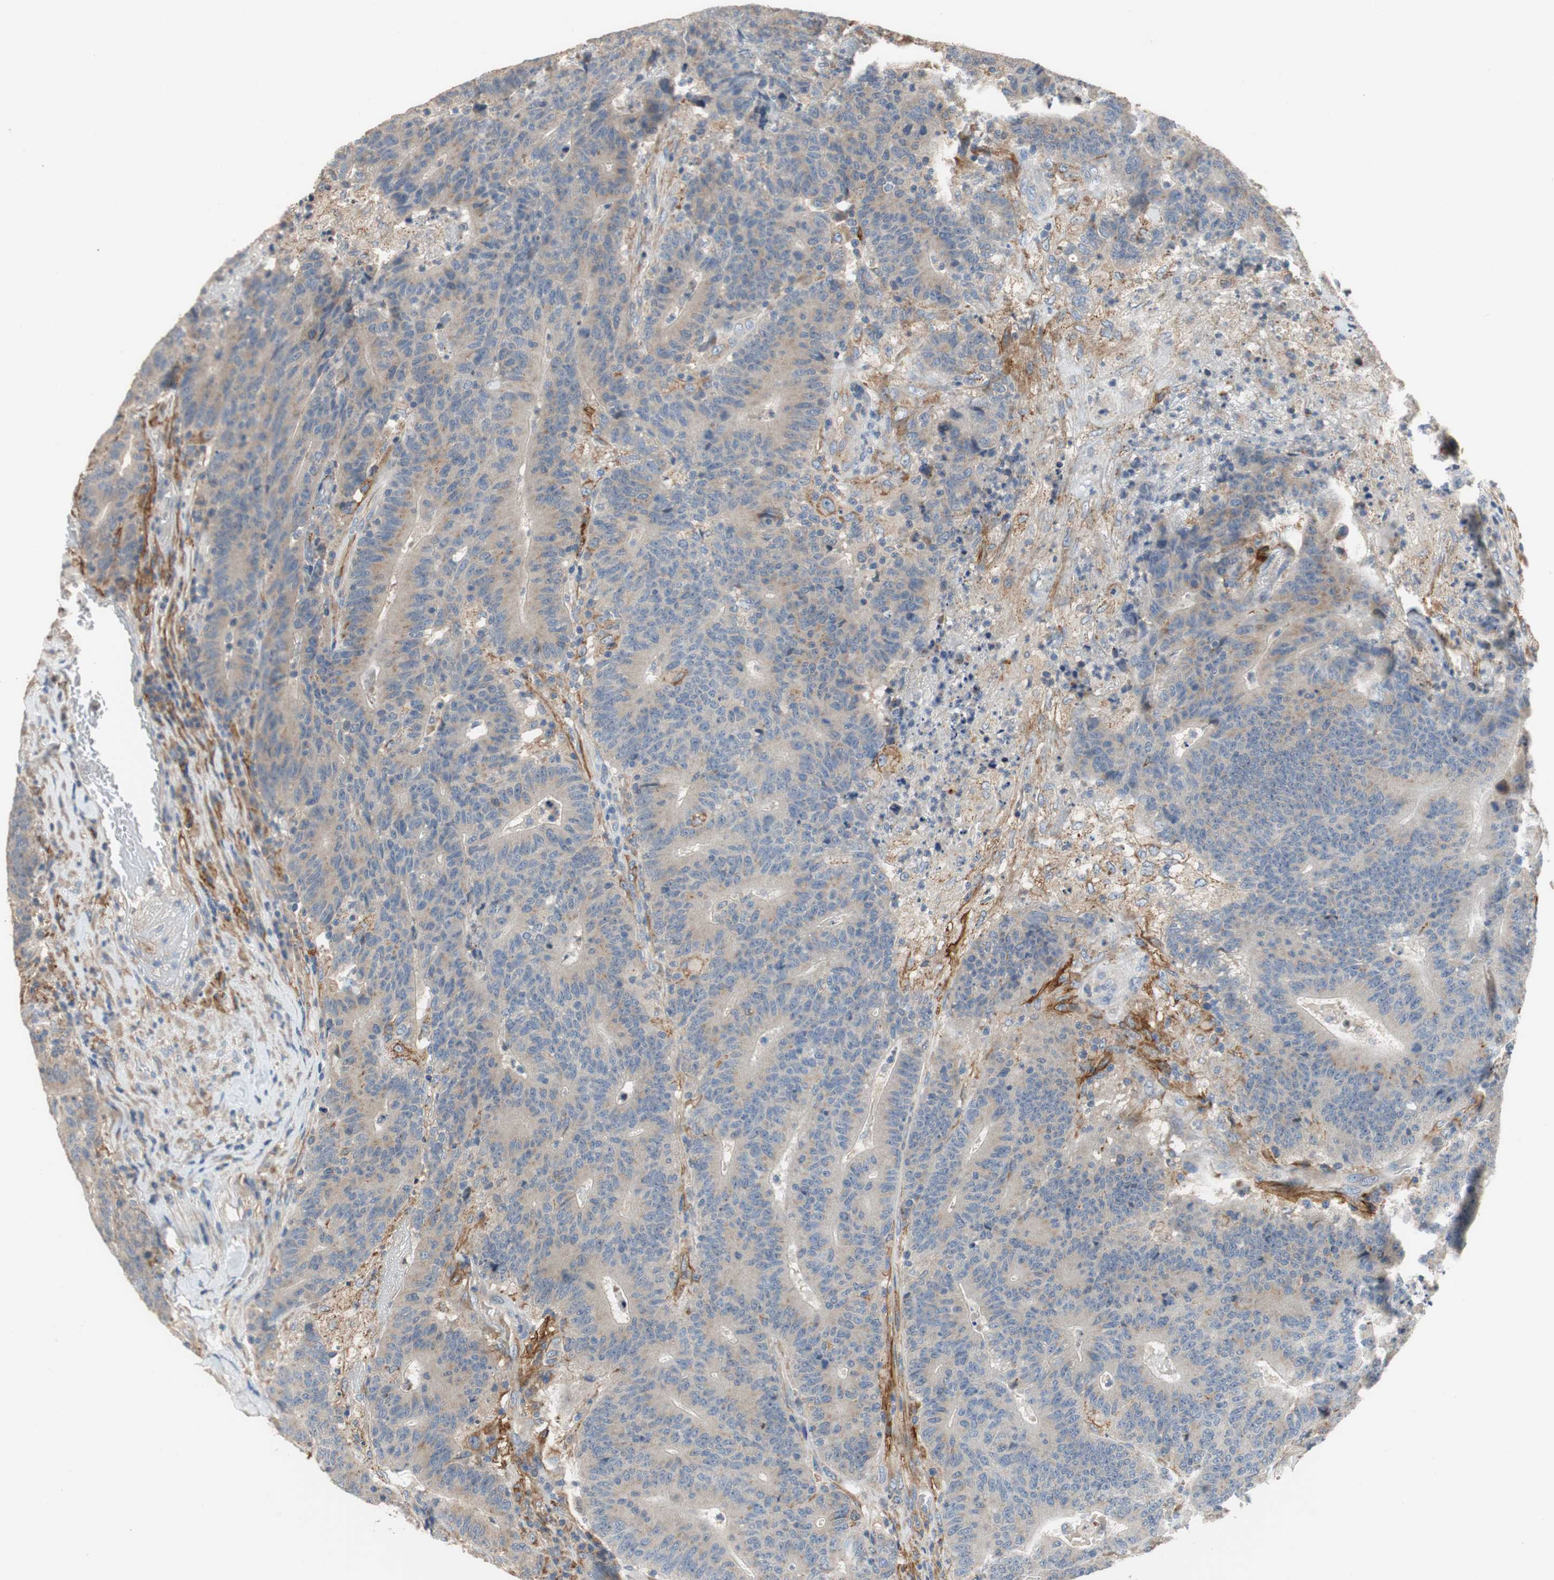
{"staining": {"intensity": "weak", "quantity": "<25%", "location": "cytoplasmic/membranous"}, "tissue": "colorectal cancer", "cell_type": "Tumor cells", "image_type": "cancer", "snomed": [{"axis": "morphology", "description": "Normal tissue, NOS"}, {"axis": "morphology", "description": "Adenocarcinoma, NOS"}, {"axis": "topography", "description": "Colon"}], "caption": "Micrograph shows no significant protein staining in tumor cells of adenocarcinoma (colorectal).", "gene": "ALPL", "patient": {"sex": "female", "age": 75}}